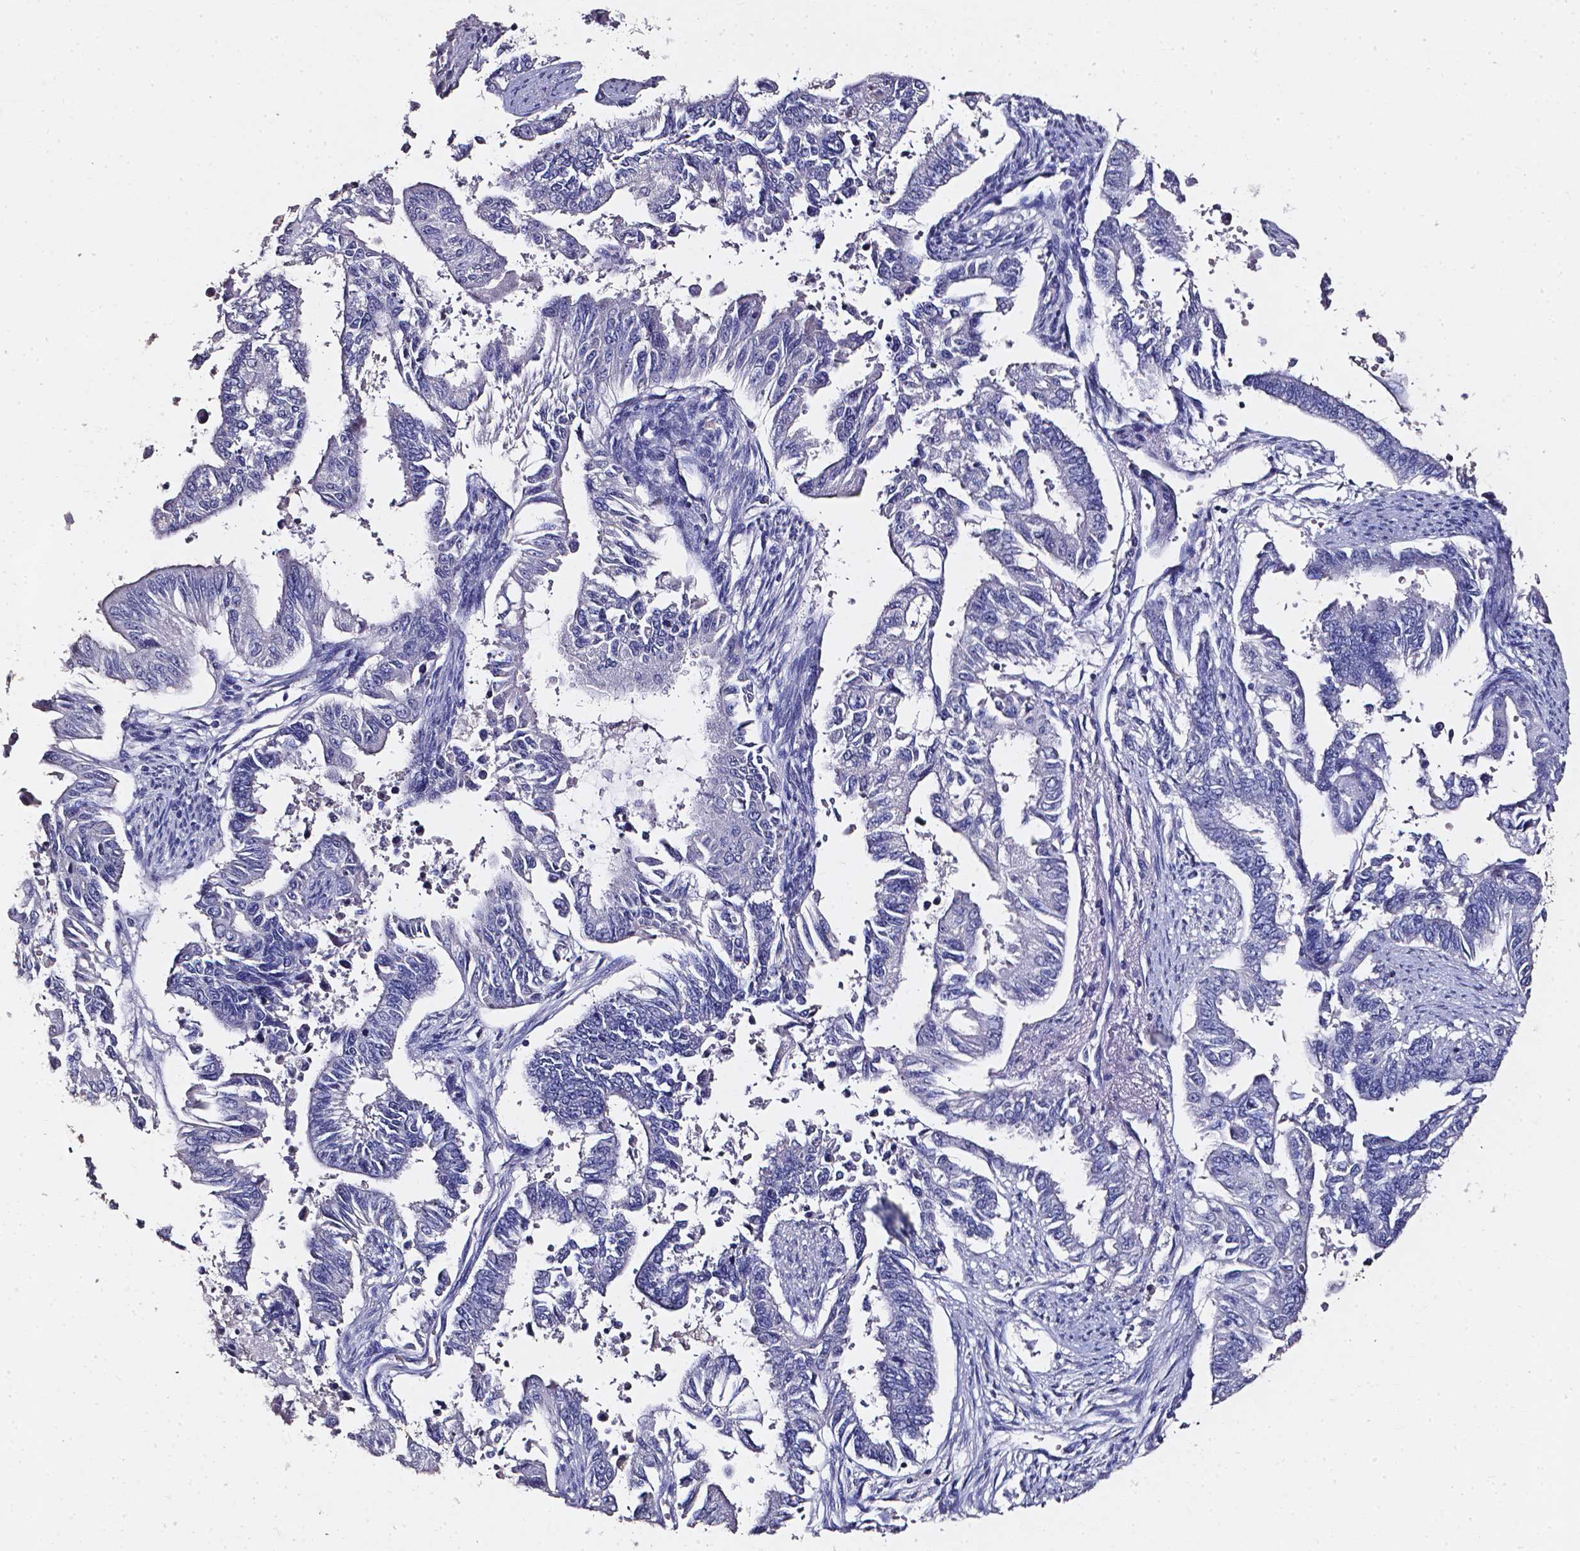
{"staining": {"intensity": "negative", "quantity": "none", "location": "none"}, "tissue": "endometrial cancer", "cell_type": "Tumor cells", "image_type": "cancer", "snomed": [{"axis": "morphology", "description": "Adenocarcinoma, NOS"}, {"axis": "topography", "description": "Uterus"}], "caption": "A high-resolution photomicrograph shows IHC staining of endometrial adenocarcinoma, which displays no significant expression in tumor cells. The staining was performed using DAB to visualize the protein expression in brown, while the nuclei were stained in blue with hematoxylin (Magnification: 20x).", "gene": "AKR1B10", "patient": {"sex": "female", "age": 59}}